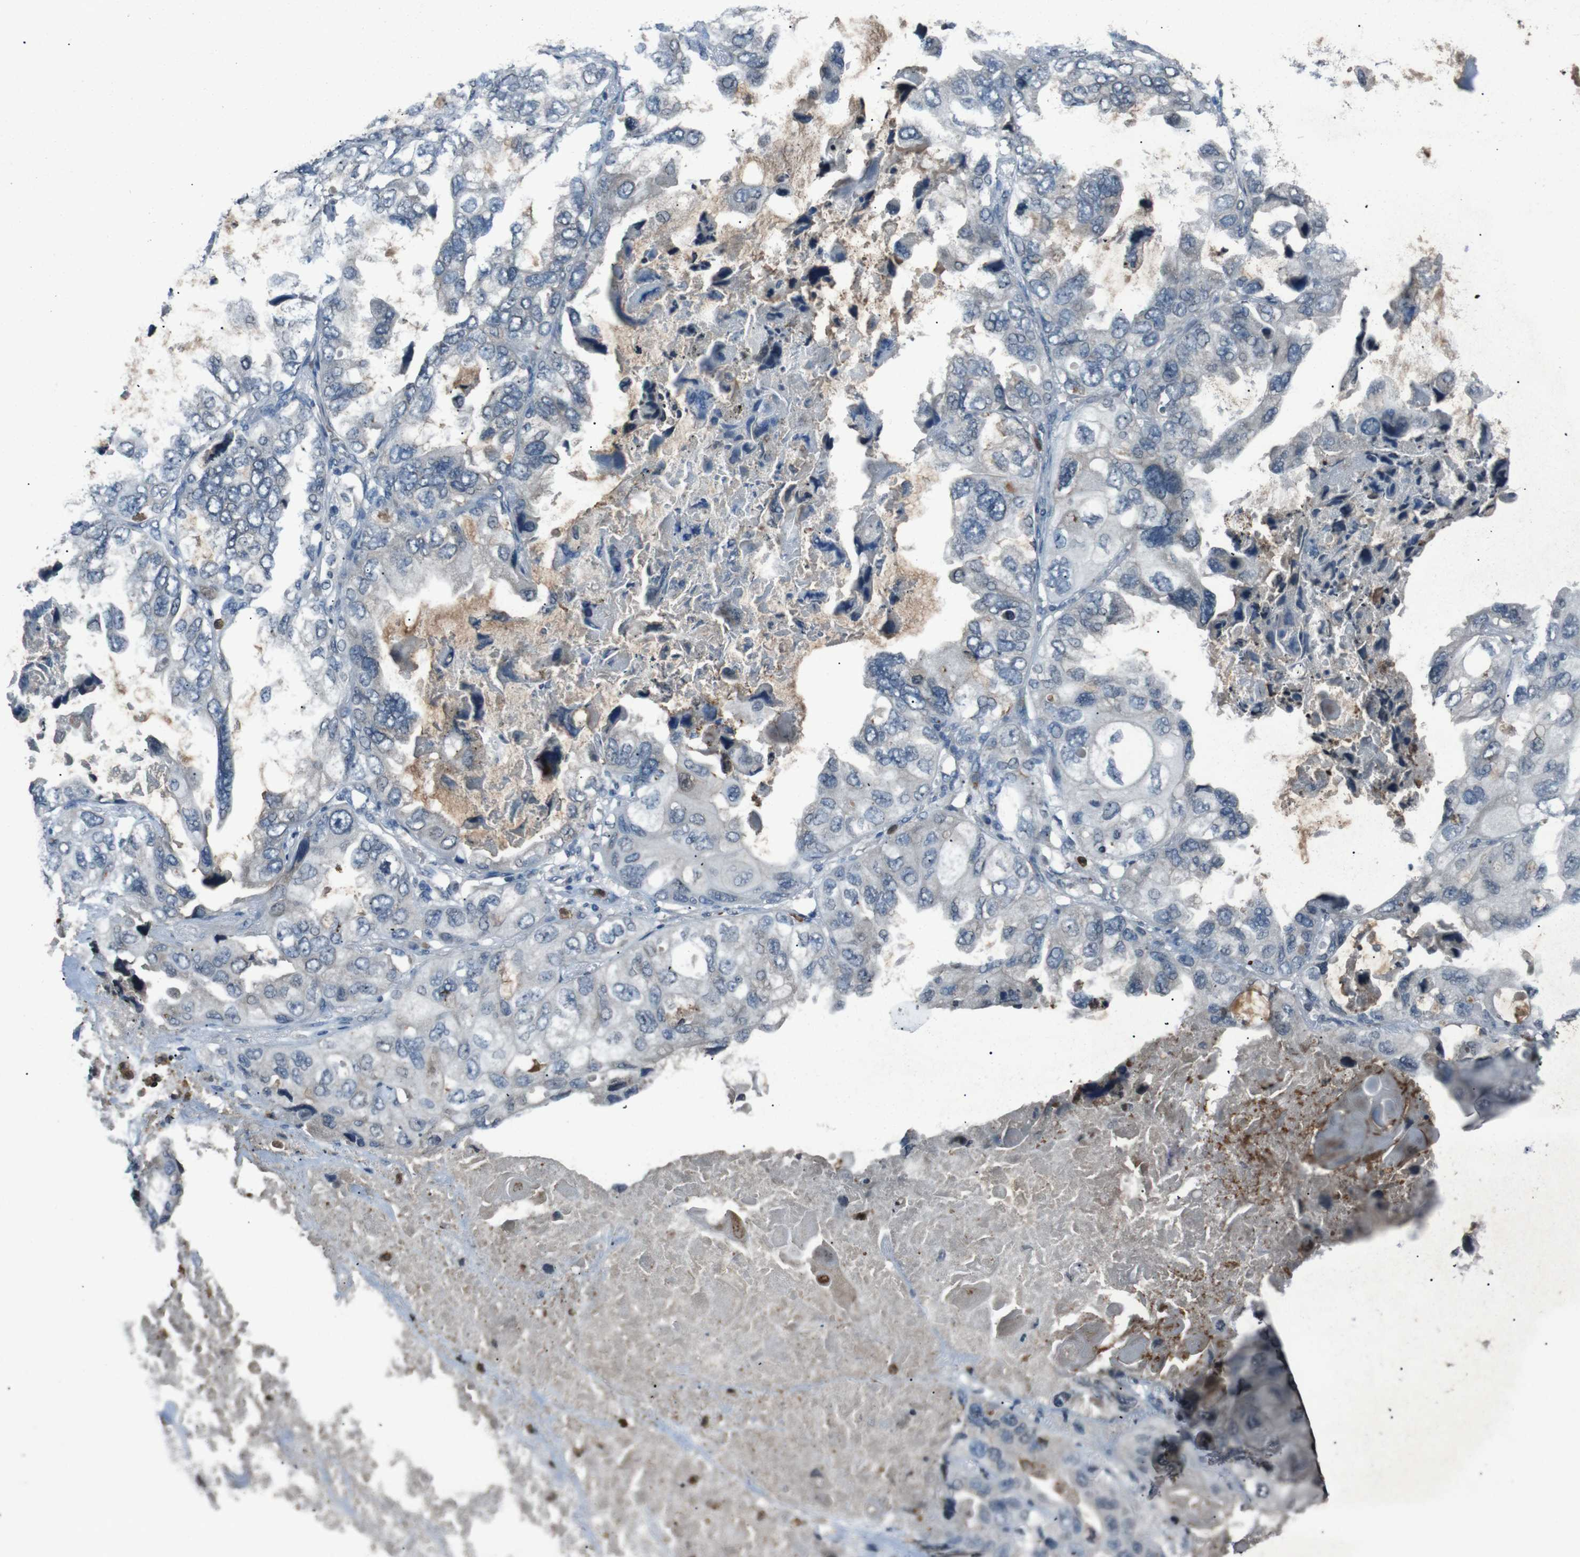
{"staining": {"intensity": "negative", "quantity": "none", "location": "none"}, "tissue": "lung cancer", "cell_type": "Tumor cells", "image_type": "cancer", "snomed": [{"axis": "morphology", "description": "Squamous cell carcinoma, NOS"}, {"axis": "topography", "description": "Lung"}], "caption": "Immunohistochemical staining of human squamous cell carcinoma (lung) shows no significant expression in tumor cells. Brightfield microscopy of IHC stained with DAB (3,3'-diaminobenzidine) (brown) and hematoxylin (blue), captured at high magnification.", "gene": "UGT1A6", "patient": {"sex": "female", "age": 73}}